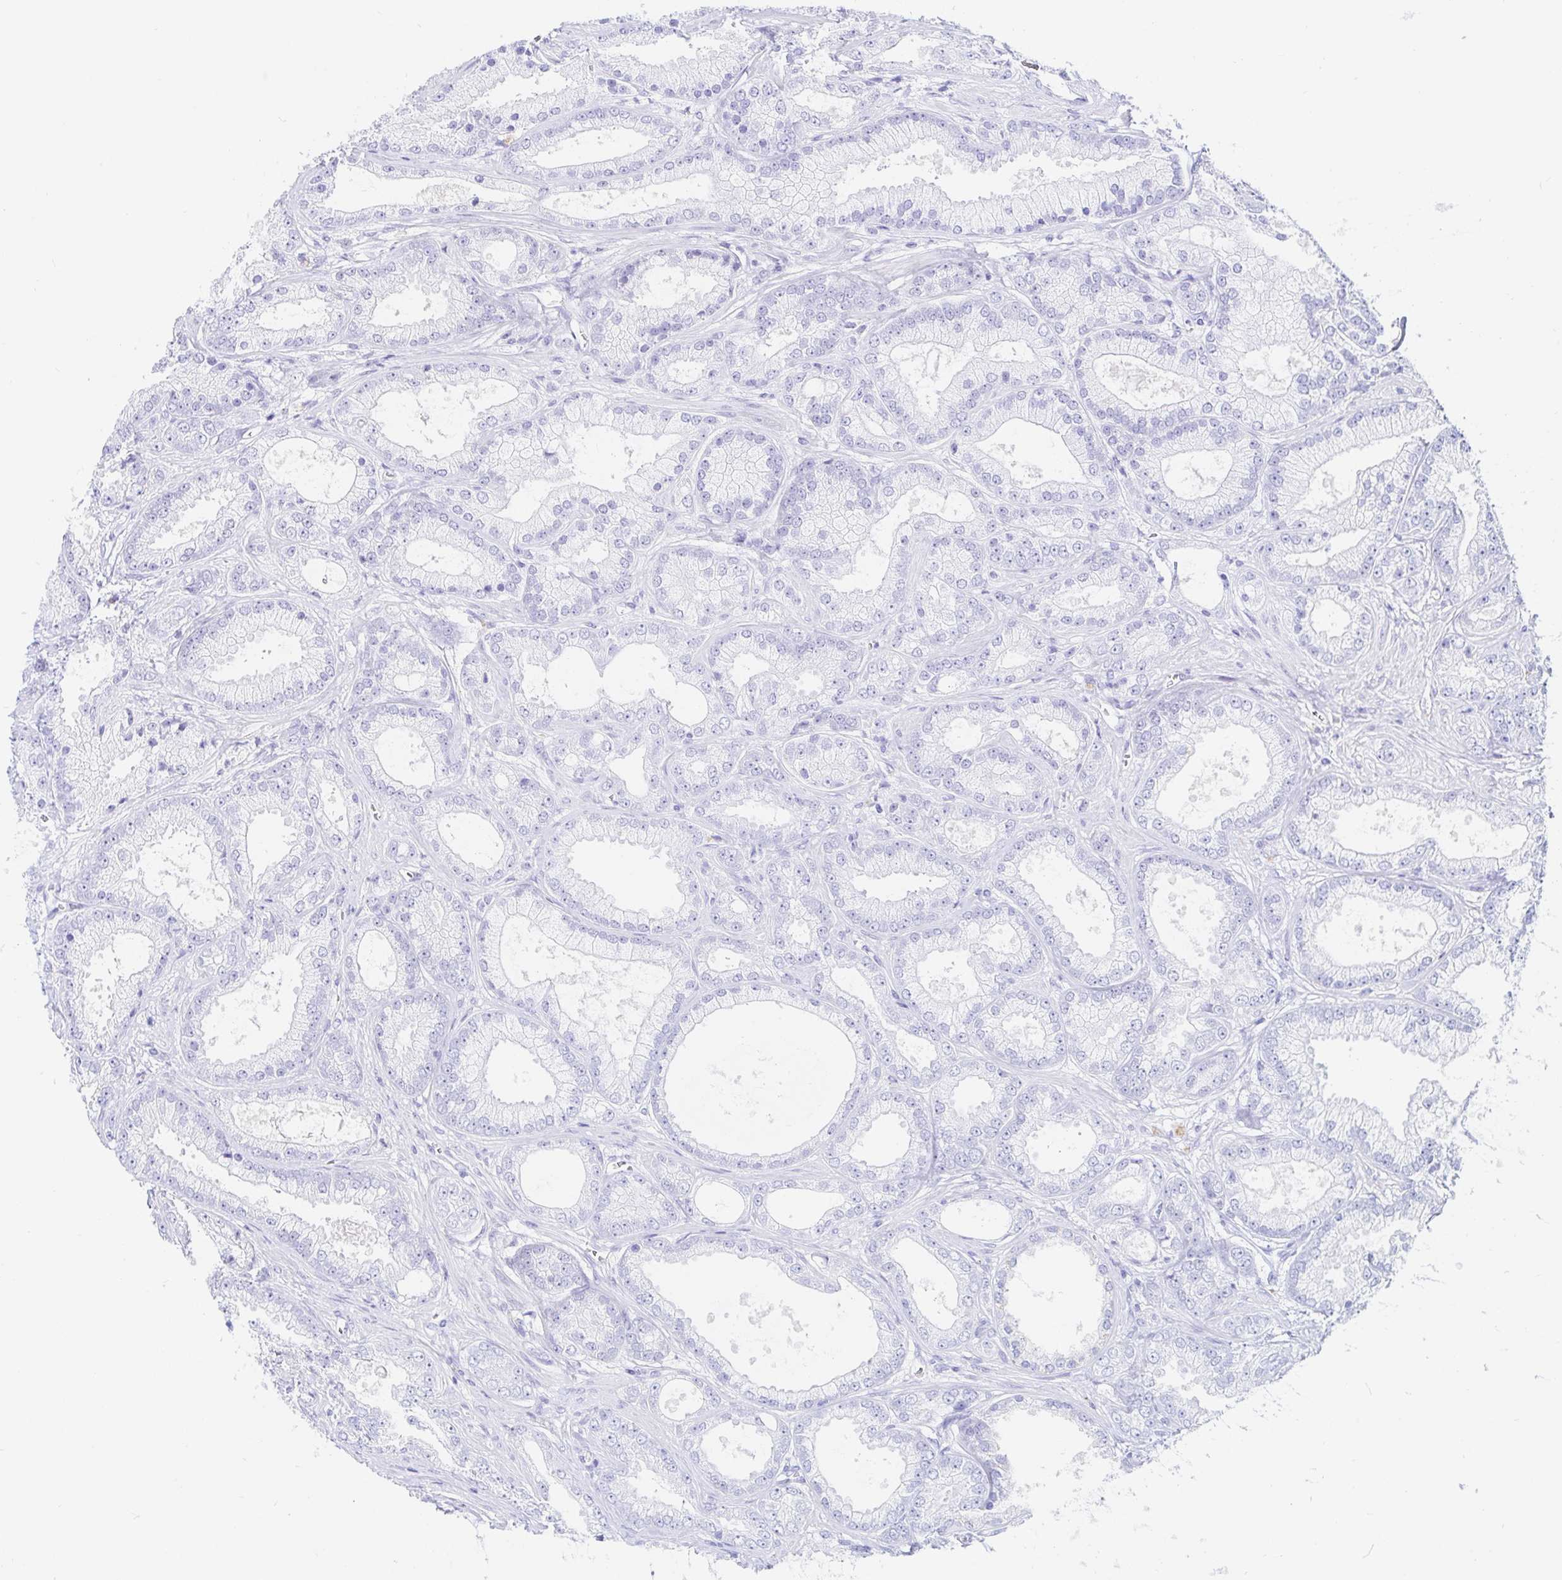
{"staining": {"intensity": "negative", "quantity": "none", "location": "none"}, "tissue": "prostate cancer", "cell_type": "Tumor cells", "image_type": "cancer", "snomed": [{"axis": "morphology", "description": "Adenocarcinoma, High grade"}, {"axis": "topography", "description": "Prostate"}], "caption": "Tumor cells show no significant staining in prostate adenocarcinoma (high-grade).", "gene": "OR6T1", "patient": {"sex": "male", "age": 67}}